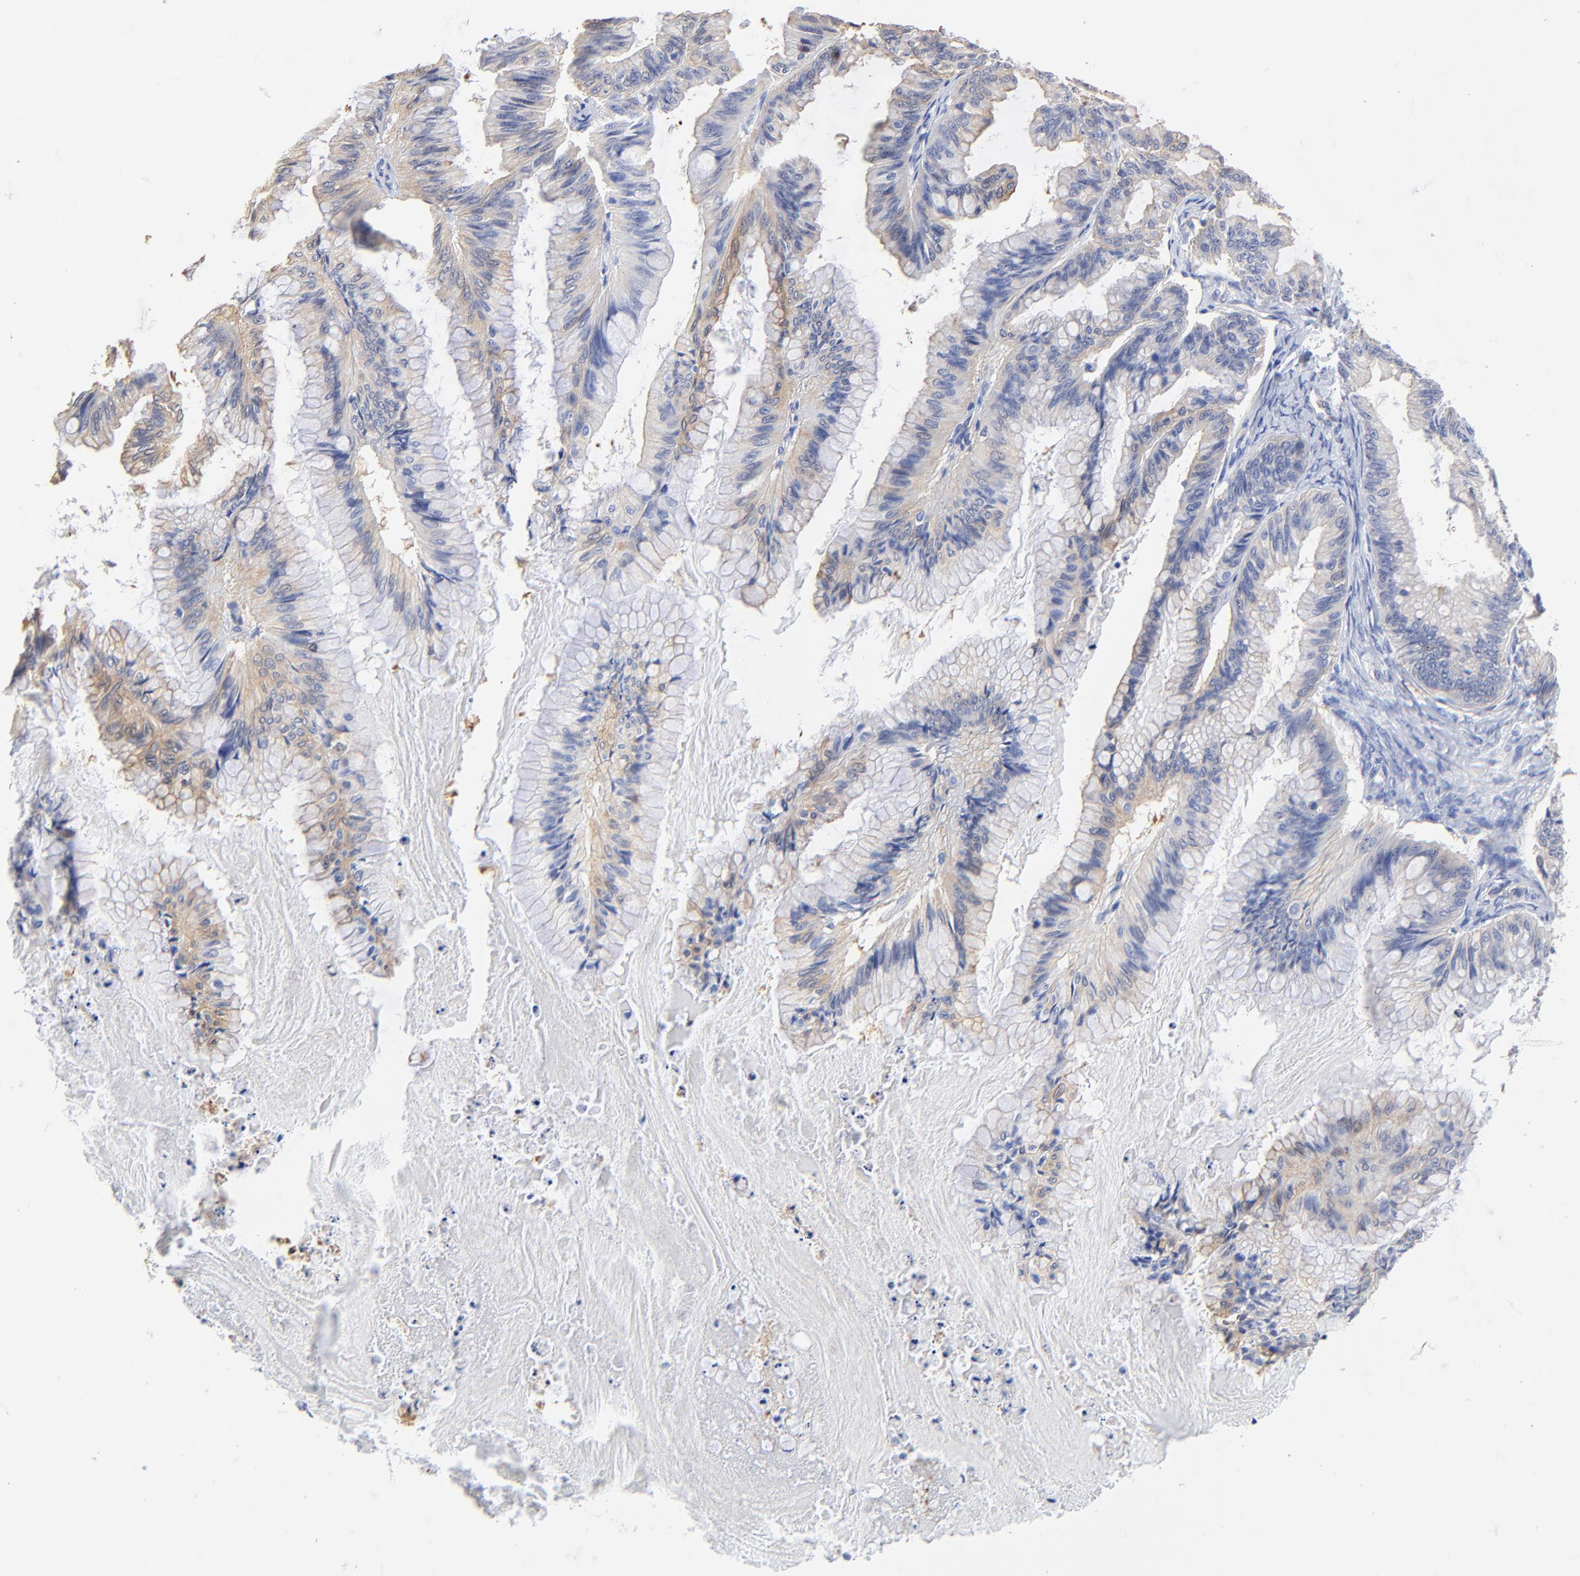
{"staining": {"intensity": "weak", "quantity": "25%-75%", "location": "cytoplasmic/membranous"}, "tissue": "ovarian cancer", "cell_type": "Tumor cells", "image_type": "cancer", "snomed": [{"axis": "morphology", "description": "Cystadenocarcinoma, mucinous, NOS"}, {"axis": "topography", "description": "Ovary"}], "caption": "The immunohistochemical stain highlights weak cytoplasmic/membranous expression in tumor cells of ovarian mucinous cystadenocarcinoma tissue. The staining is performed using DAB brown chromogen to label protein expression. The nuclei are counter-stained blue using hematoxylin.", "gene": "TAGLN2", "patient": {"sex": "female", "age": 57}}